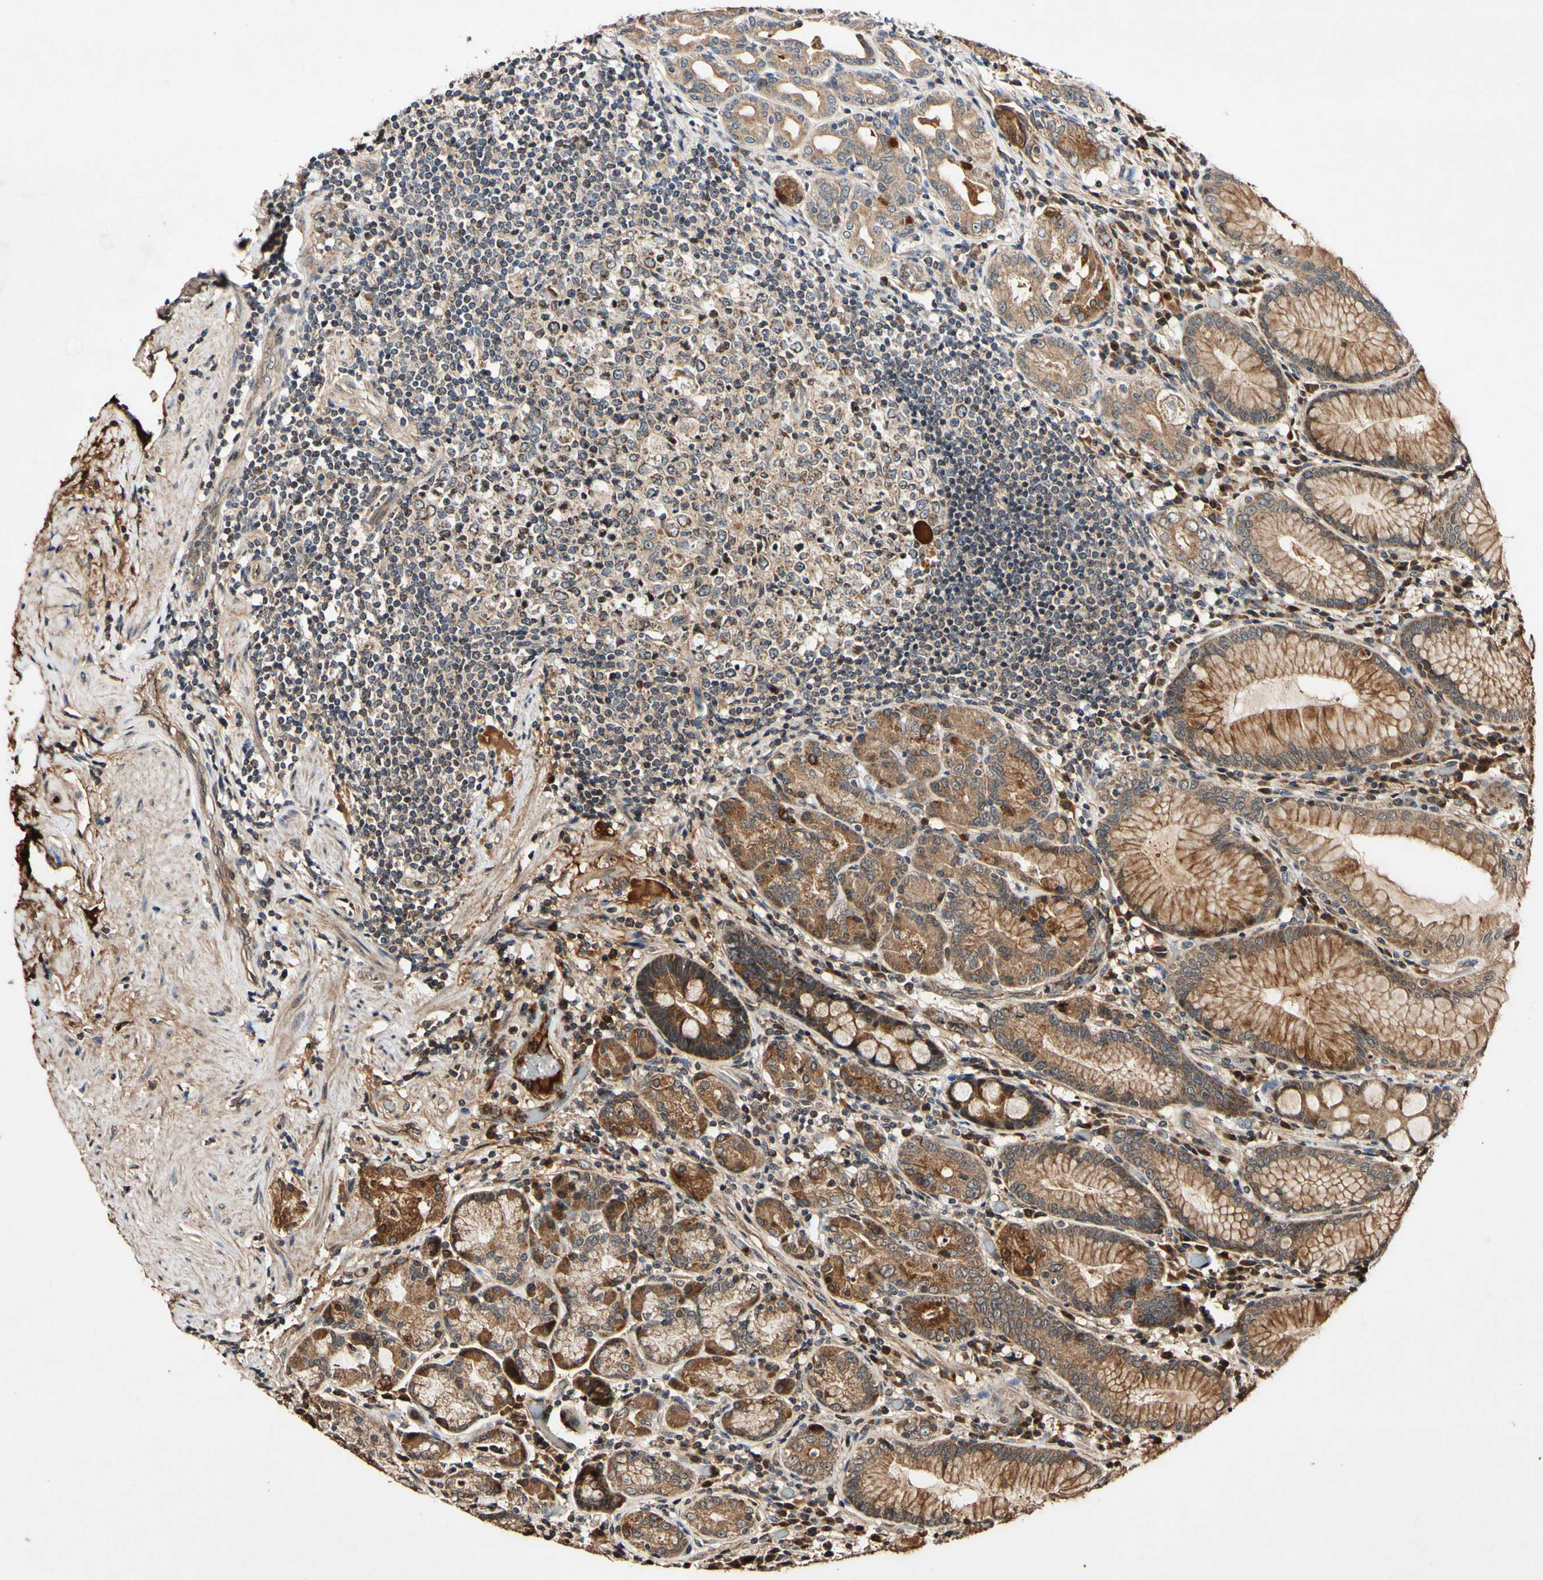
{"staining": {"intensity": "strong", "quantity": ">75%", "location": "cytoplasmic/membranous"}, "tissue": "stomach", "cell_type": "Glandular cells", "image_type": "normal", "snomed": [{"axis": "morphology", "description": "Normal tissue, NOS"}, {"axis": "topography", "description": "Stomach, lower"}], "caption": "An image showing strong cytoplasmic/membranous expression in approximately >75% of glandular cells in benign stomach, as visualized by brown immunohistochemical staining.", "gene": "PLAT", "patient": {"sex": "female", "age": 76}}